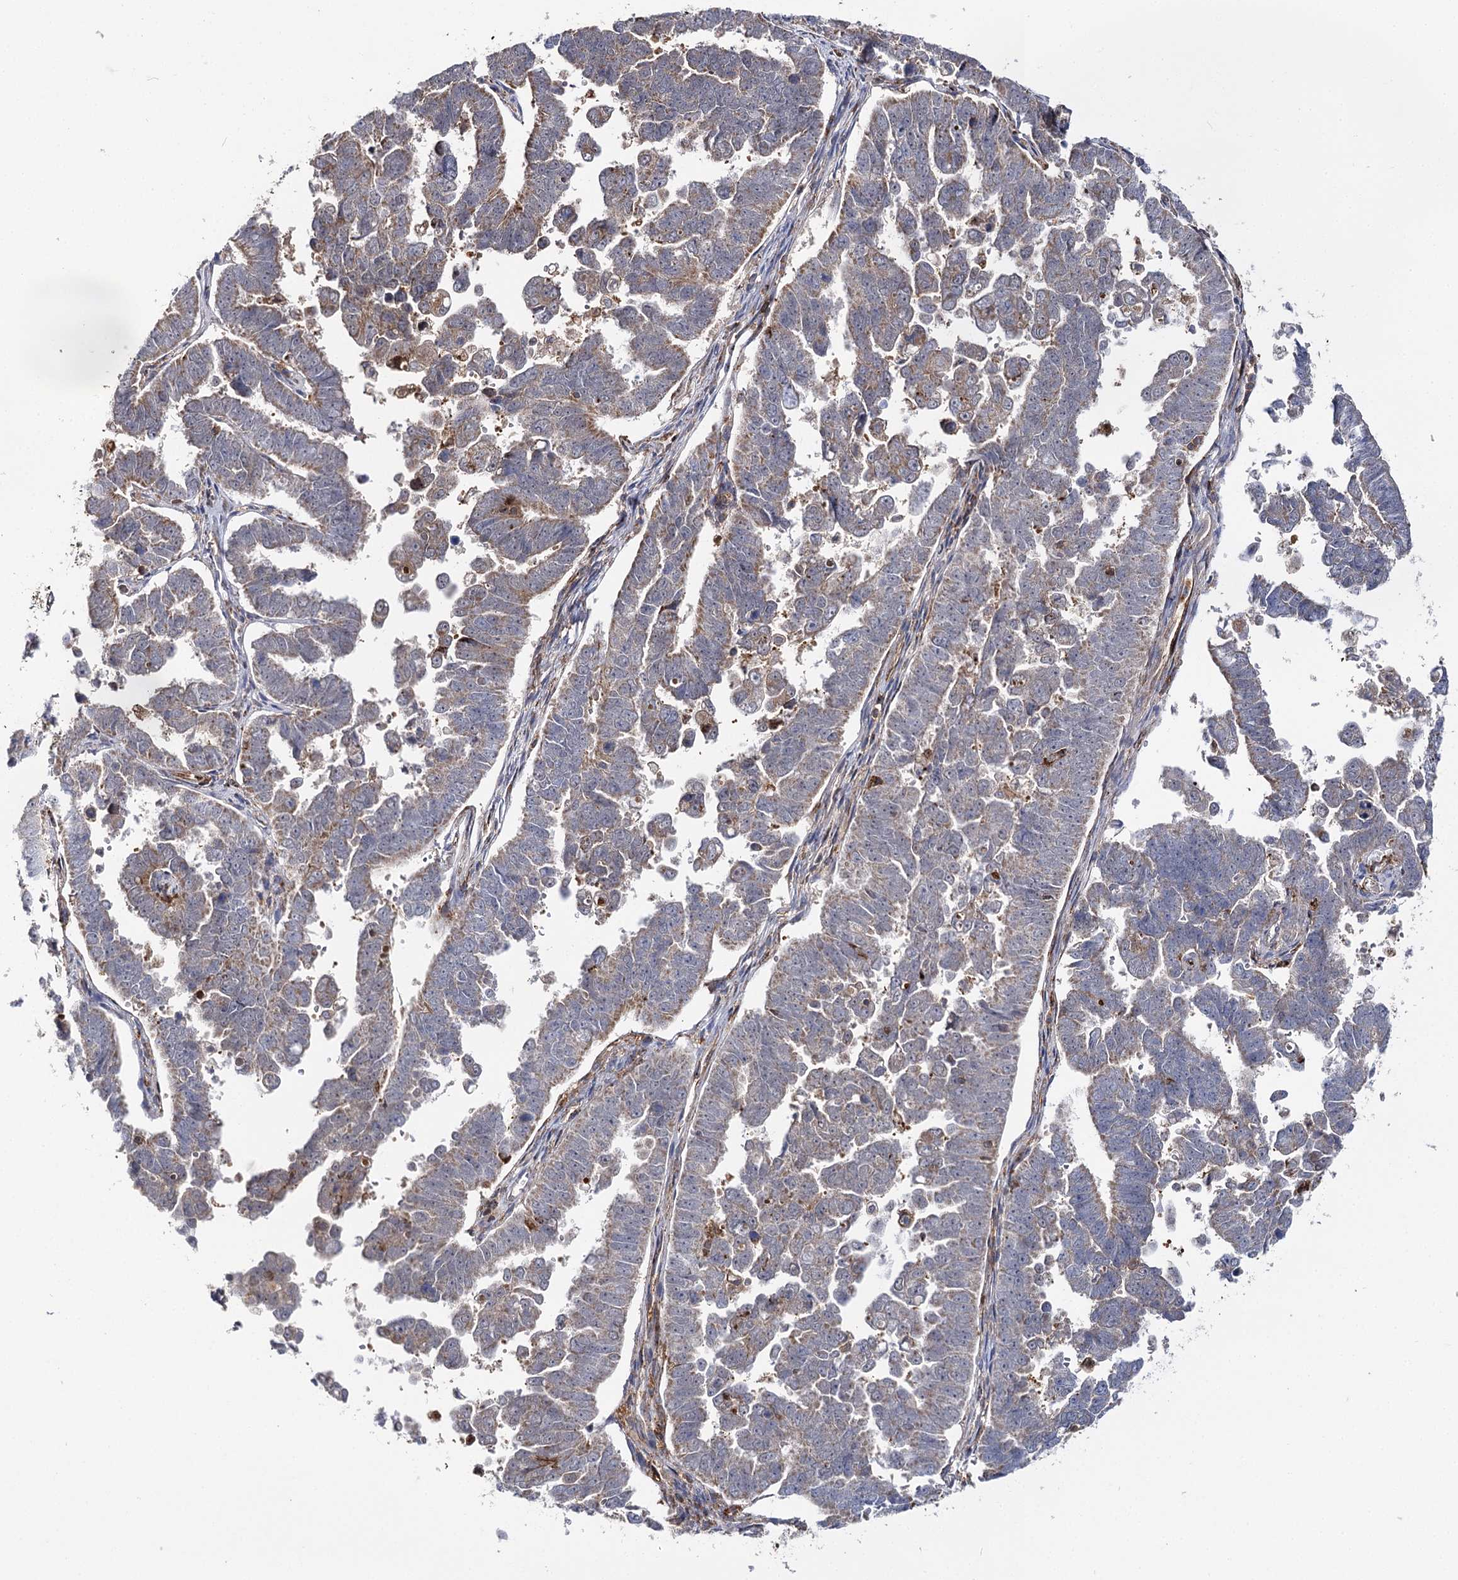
{"staining": {"intensity": "moderate", "quantity": "<25%", "location": "cytoplasmic/membranous"}, "tissue": "endometrial cancer", "cell_type": "Tumor cells", "image_type": "cancer", "snomed": [{"axis": "morphology", "description": "Adenocarcinoma, NOS"}, {"axis": "topography", "description": "Endometrium"}], "caption": "Immunohistochemistry of endometrial adenocarcinoma shows low levels of moderate cytoplasmic/membranous expression in approximately <25% of tumor cells. The staining was performed using DAB to visualize the protein expression in brown, while the nuclei were stained in blue with hematoxylin (Magnification: 20x).", "gene": "SEC24B", "patient": {"sex": "female", "age": 75}}